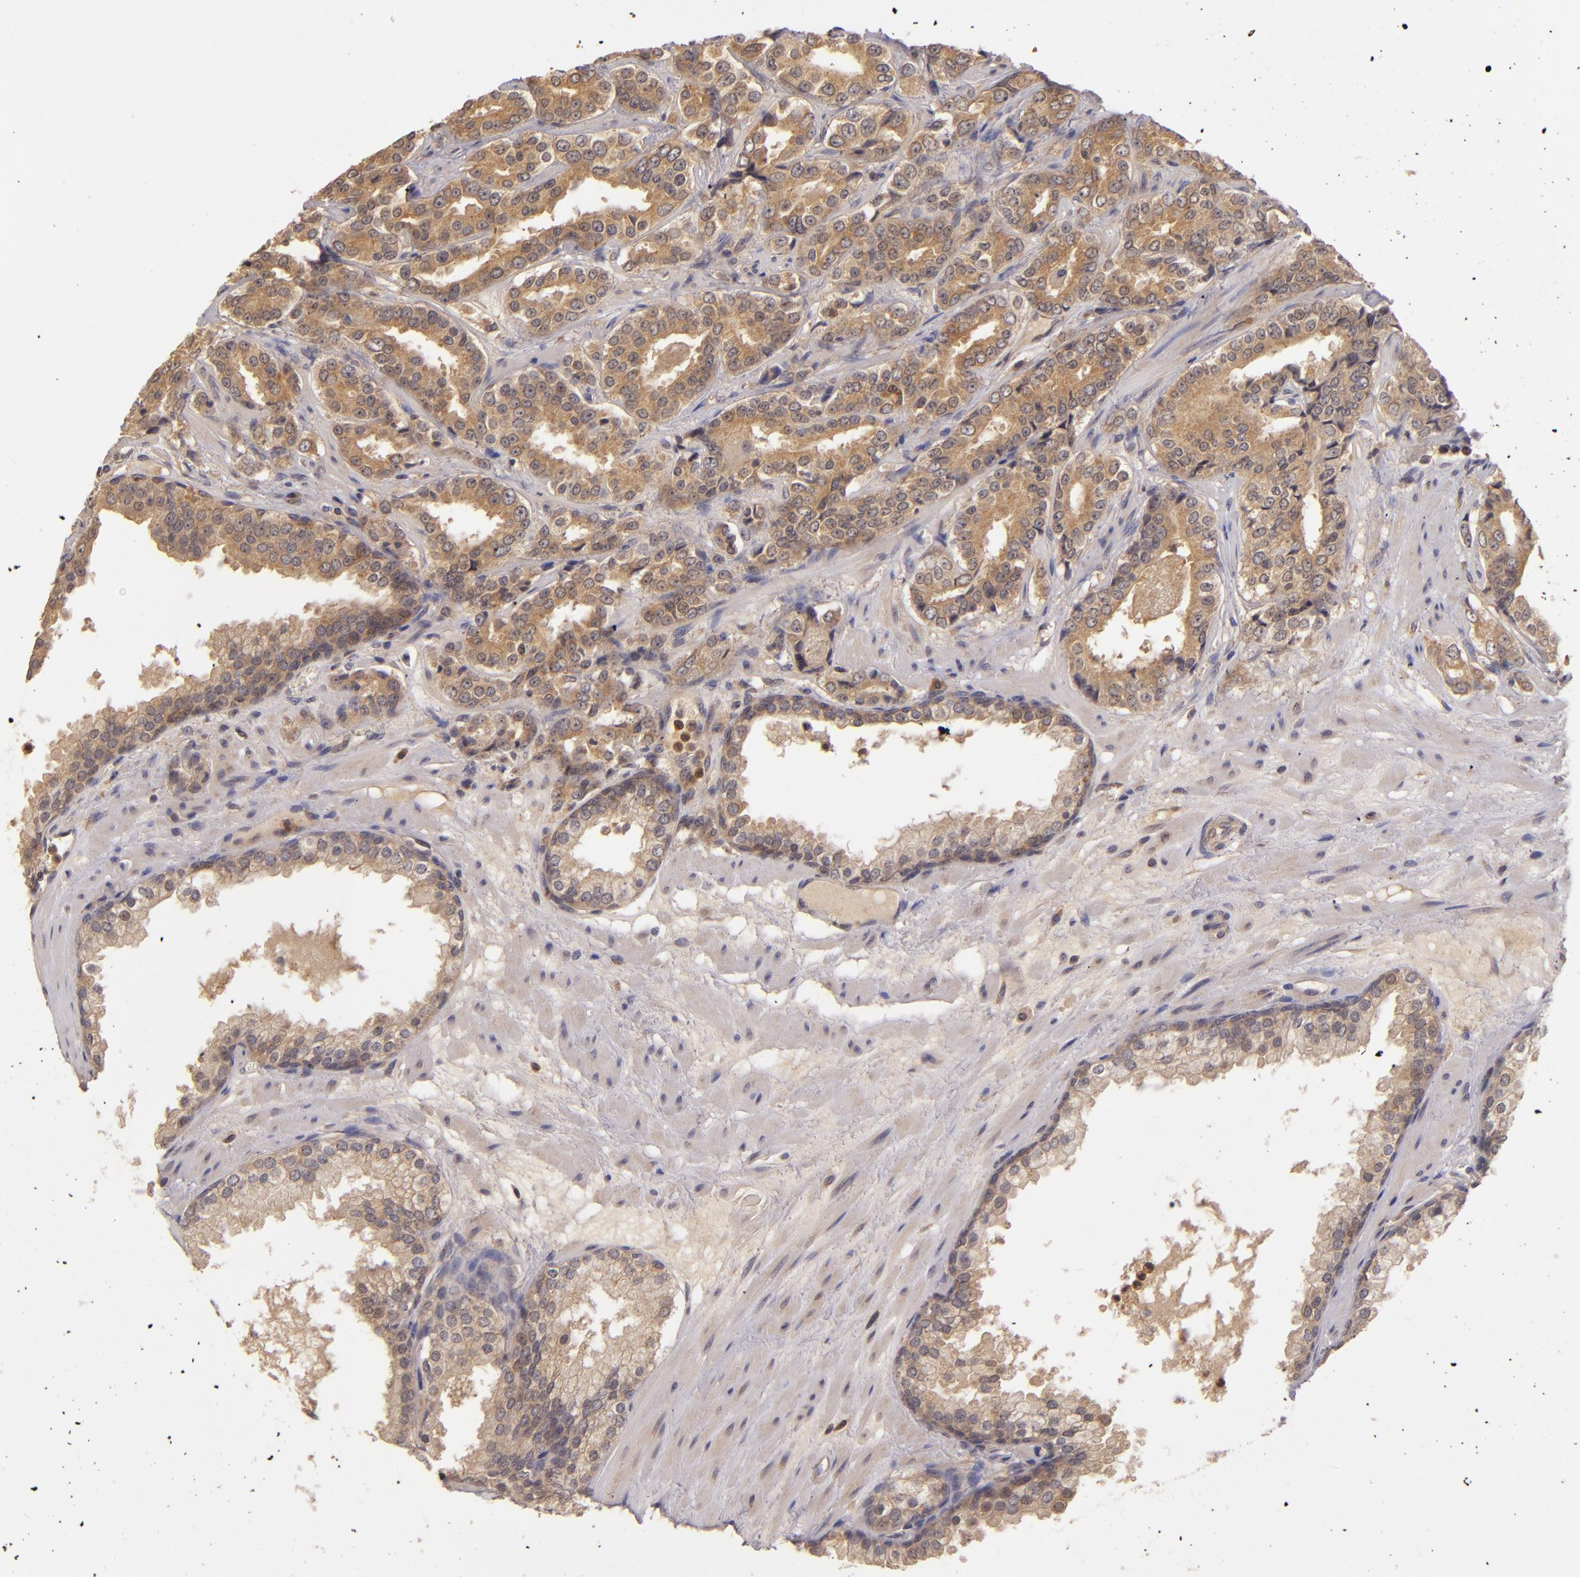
{"staining": {"intensity": "strong", "quantity": ">75%", "location": "cytoplasmic/membranous"}, "tissue": "prostate cancer", "cell_type": "Tumor cells", "image_type": "cancer", "snomed": [{"axis": "morphology", "description": "Adenocarcinoma, Medium grade"}, {"axis": "topography", "description": "Prostate"}], "caption": "Immunohistochemical staining of medium-grade adenocarcinoma (prostate) displays strong cytoplasmic/membranous protein expression in about >75% of tumor cells.", "gene": "PRKCD", "patient": {"sex": "male", "age": 60}}